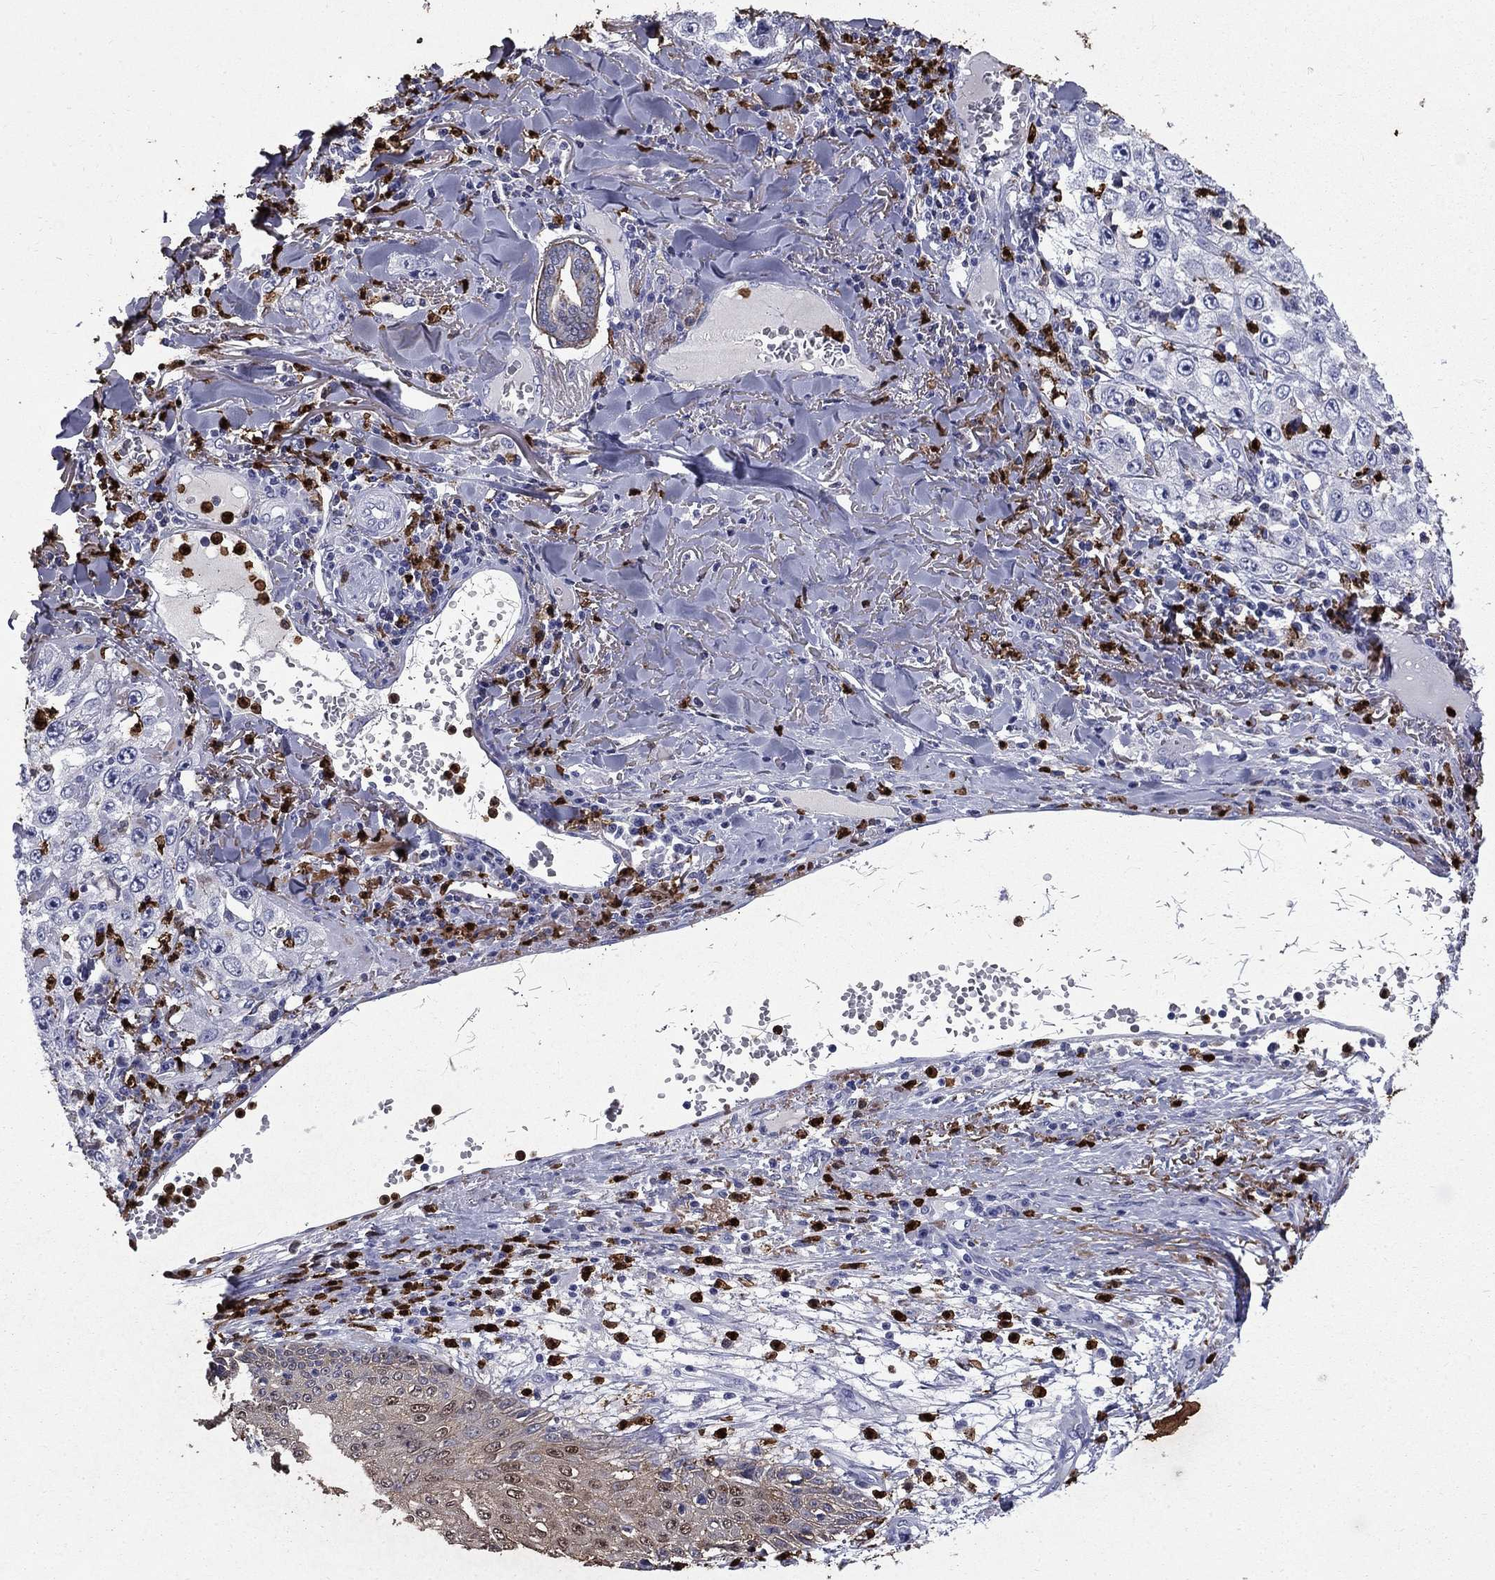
{"staining": {"intensity": "moderate", "quantity": "<25%", "location": "cytoplasmic/membranous"}, "tissue": "skin cancer", "cell_type": "Tumor cells", "image_type": "cancer", "snomed": [{"axis": "morphology", "description": "Squamous cell carcinoma, NOS"}, {"axis": "topography", "description": "Skin"}], "caption": "Squamous cell carcinoma (skin) stained with DAB immunohistochemistry displays low levels of moderate cytoplasmic/membranous staining in approximately <25% of tumor cells.", "gene": "TRIM29", "patient": {"sex": "male", "age": 82}}